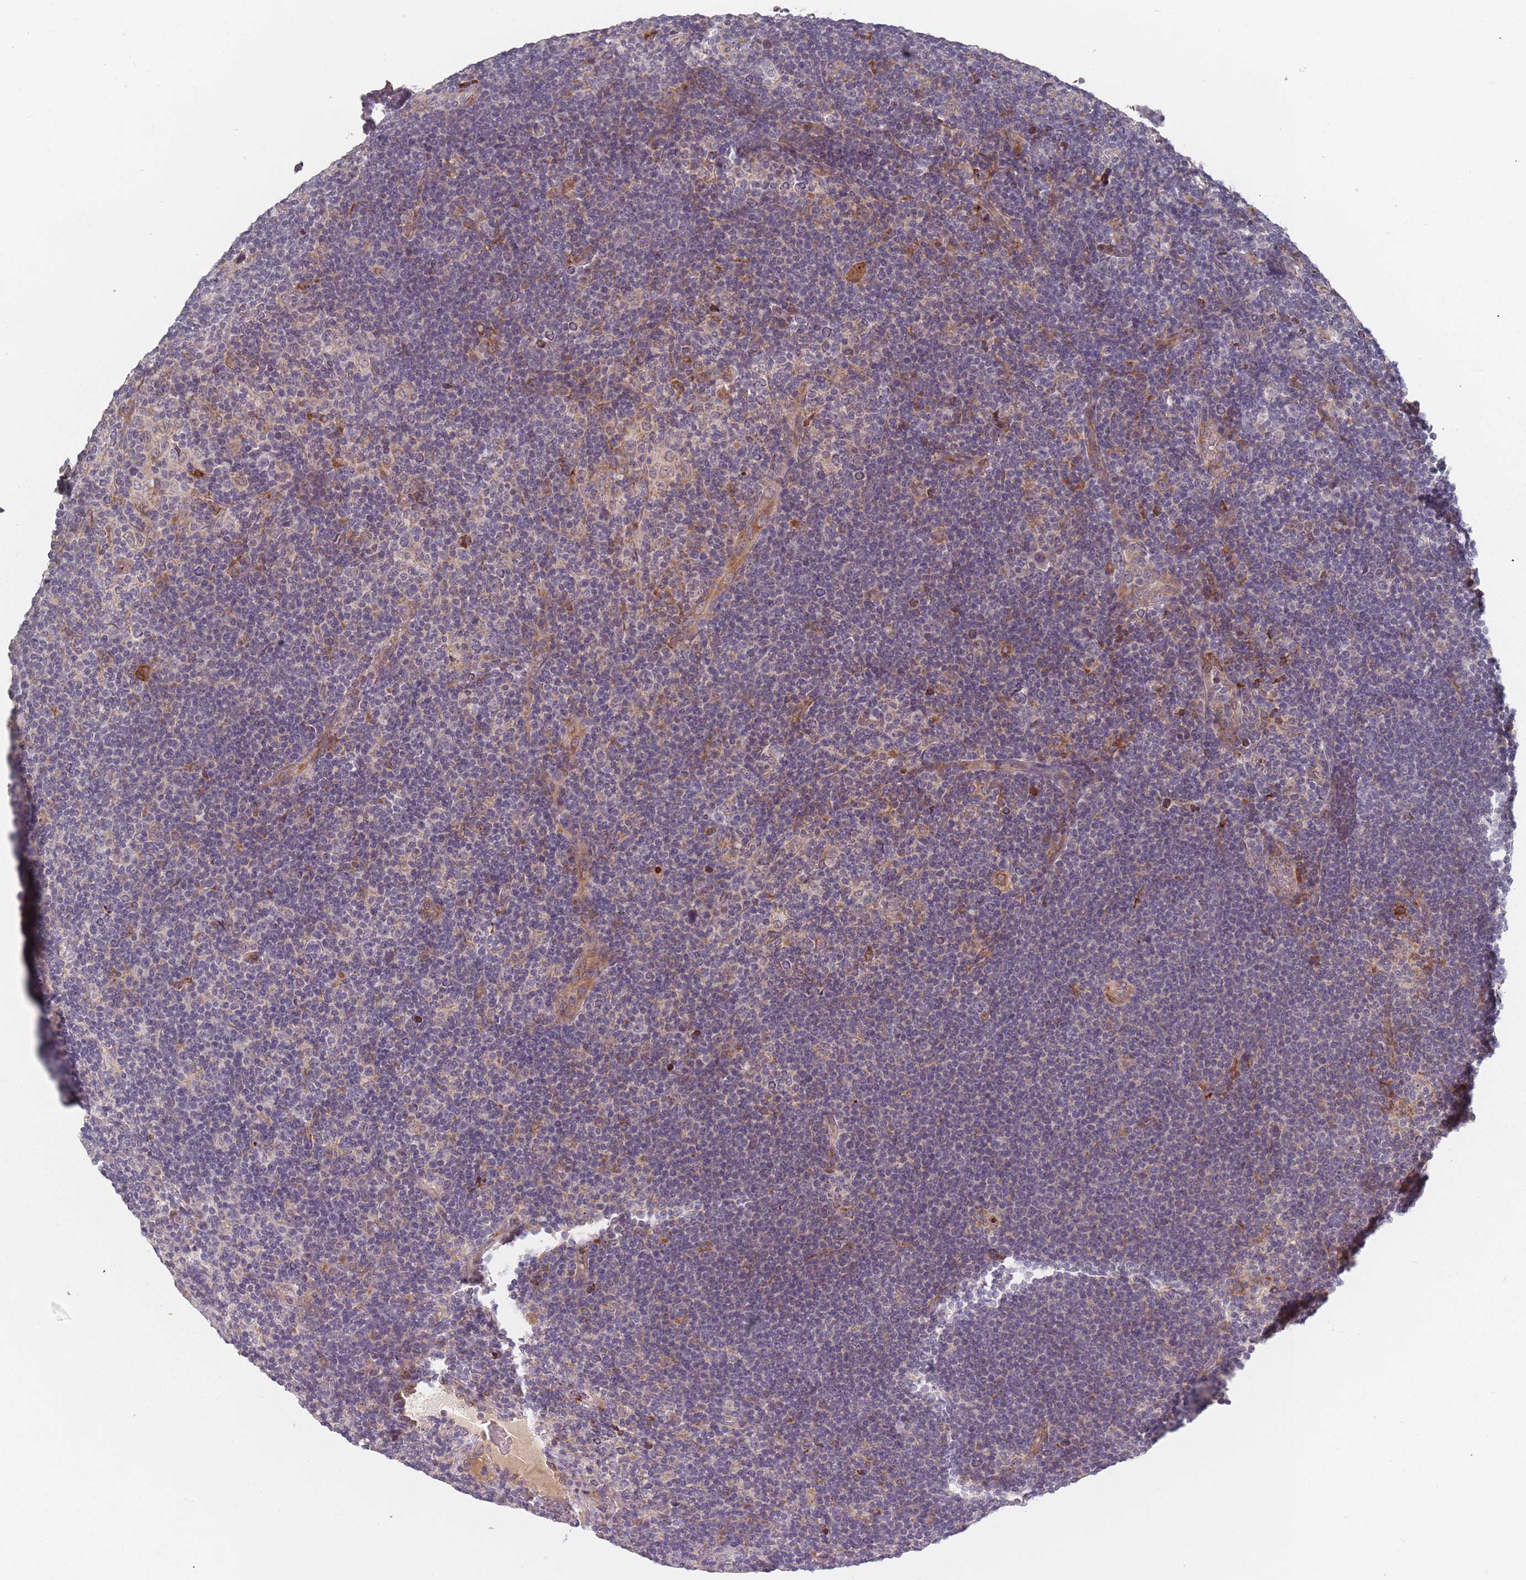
{"staining": {"intensity": "negative", "quantity": "none", "location": "none"}, "tissue": "lymphoma", "cell_type": "Tumor cells", "image_type": "cancer", "snomed": [{"axis": "morphology", "description": "Hodgkin's disease, NOS"}, {"axis": "topography", "description": "Lymph node"}], "caption": "Photomicrograph shows no protein positivity in tumor cells of Hodgkin's disease tissue.", "gene": "ADAL", "patient": {"sex": "female", "age": 57}}